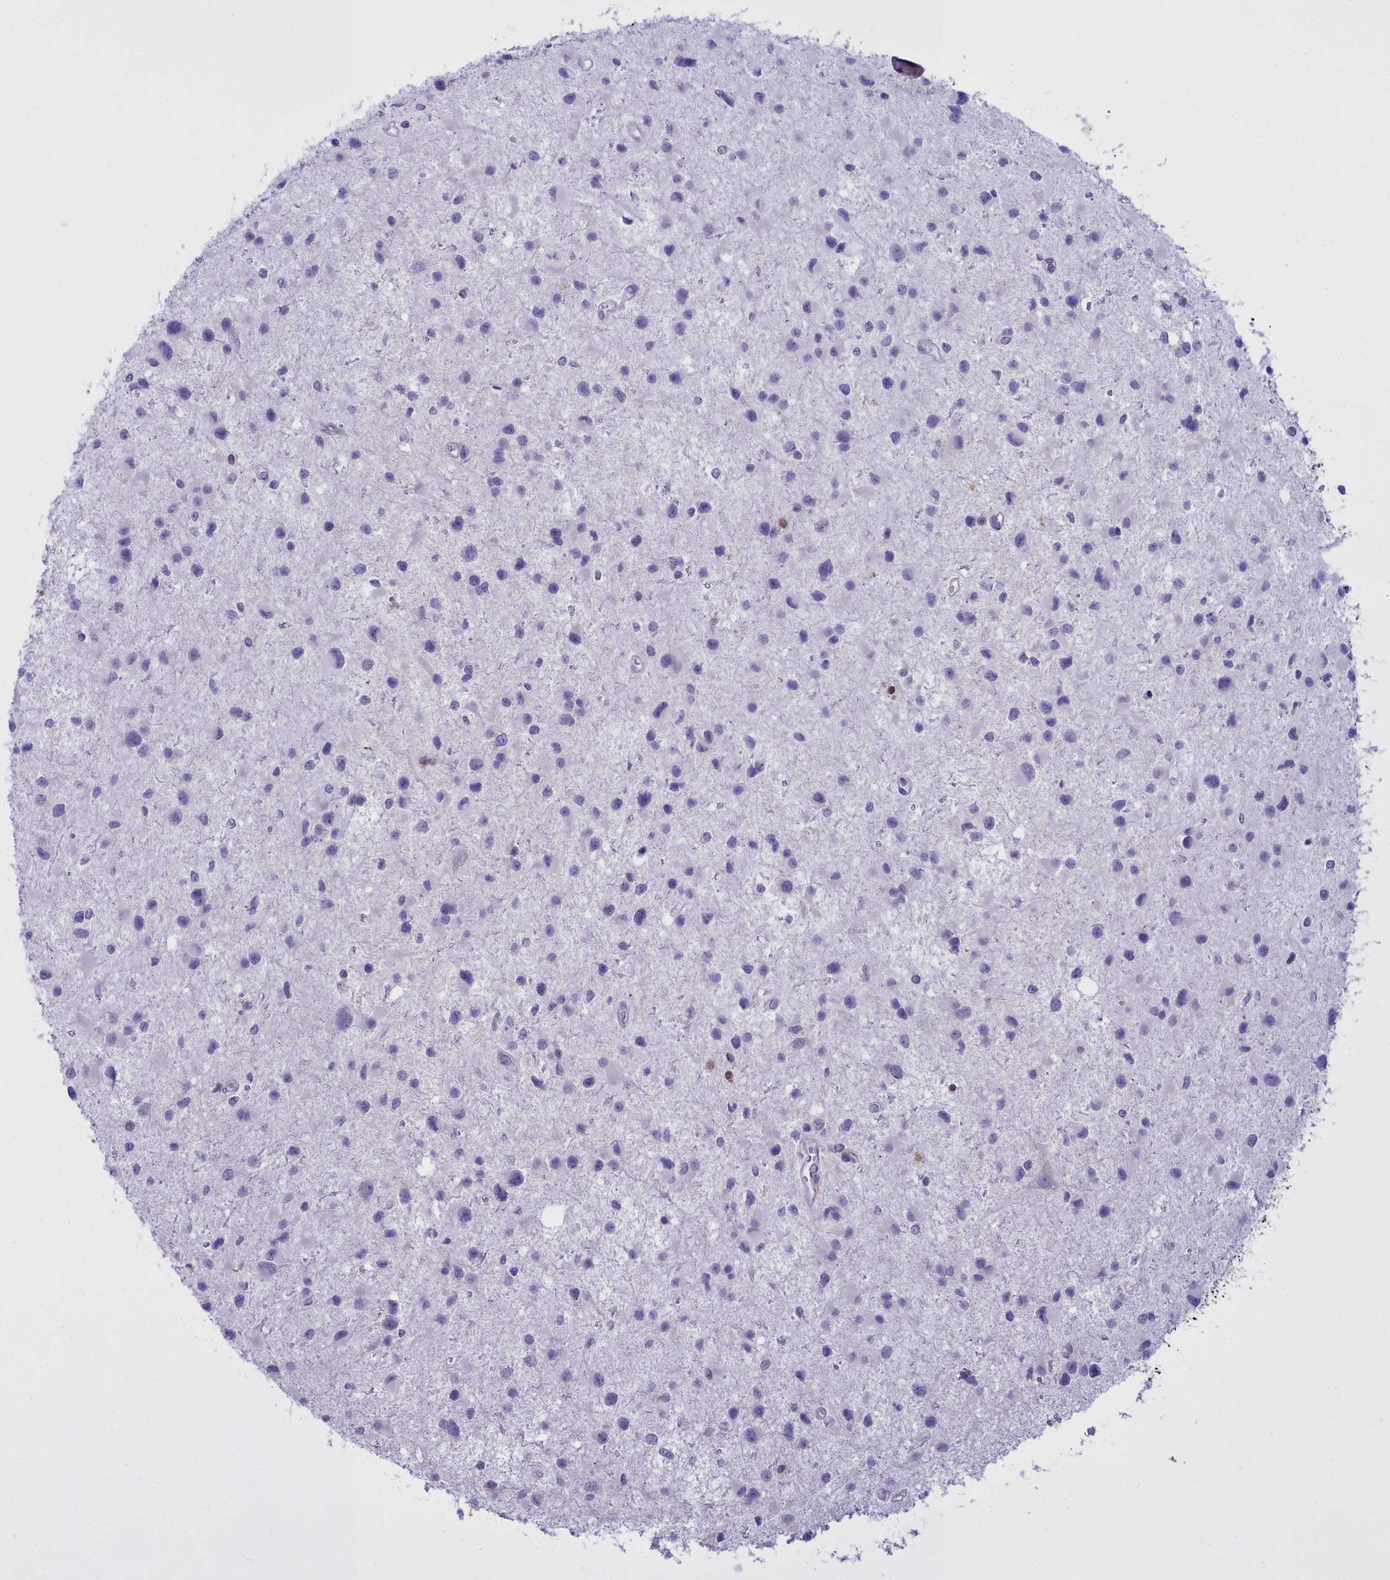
{"staining": {"intensity": "negative", "quantity": "none", "location": "none"}, "tissue": "glioma", "cell_type": "Tumor cells", "image_type": "cancer", "snomed": [{"axis": "morphology", "description": "Glioma, malignant, Low grade"}, {"axis": "topography", "description": "Brain"}], "caption": "IHC micrograph of neoplastic tissue: glioma stained with DAB exhibits no significant protein expression in tumor cells. (DAB immunohistochemistry with hematoxylin counter stain).", "gene": "CD5", "patient": {"sex": "female", "age": 32}}